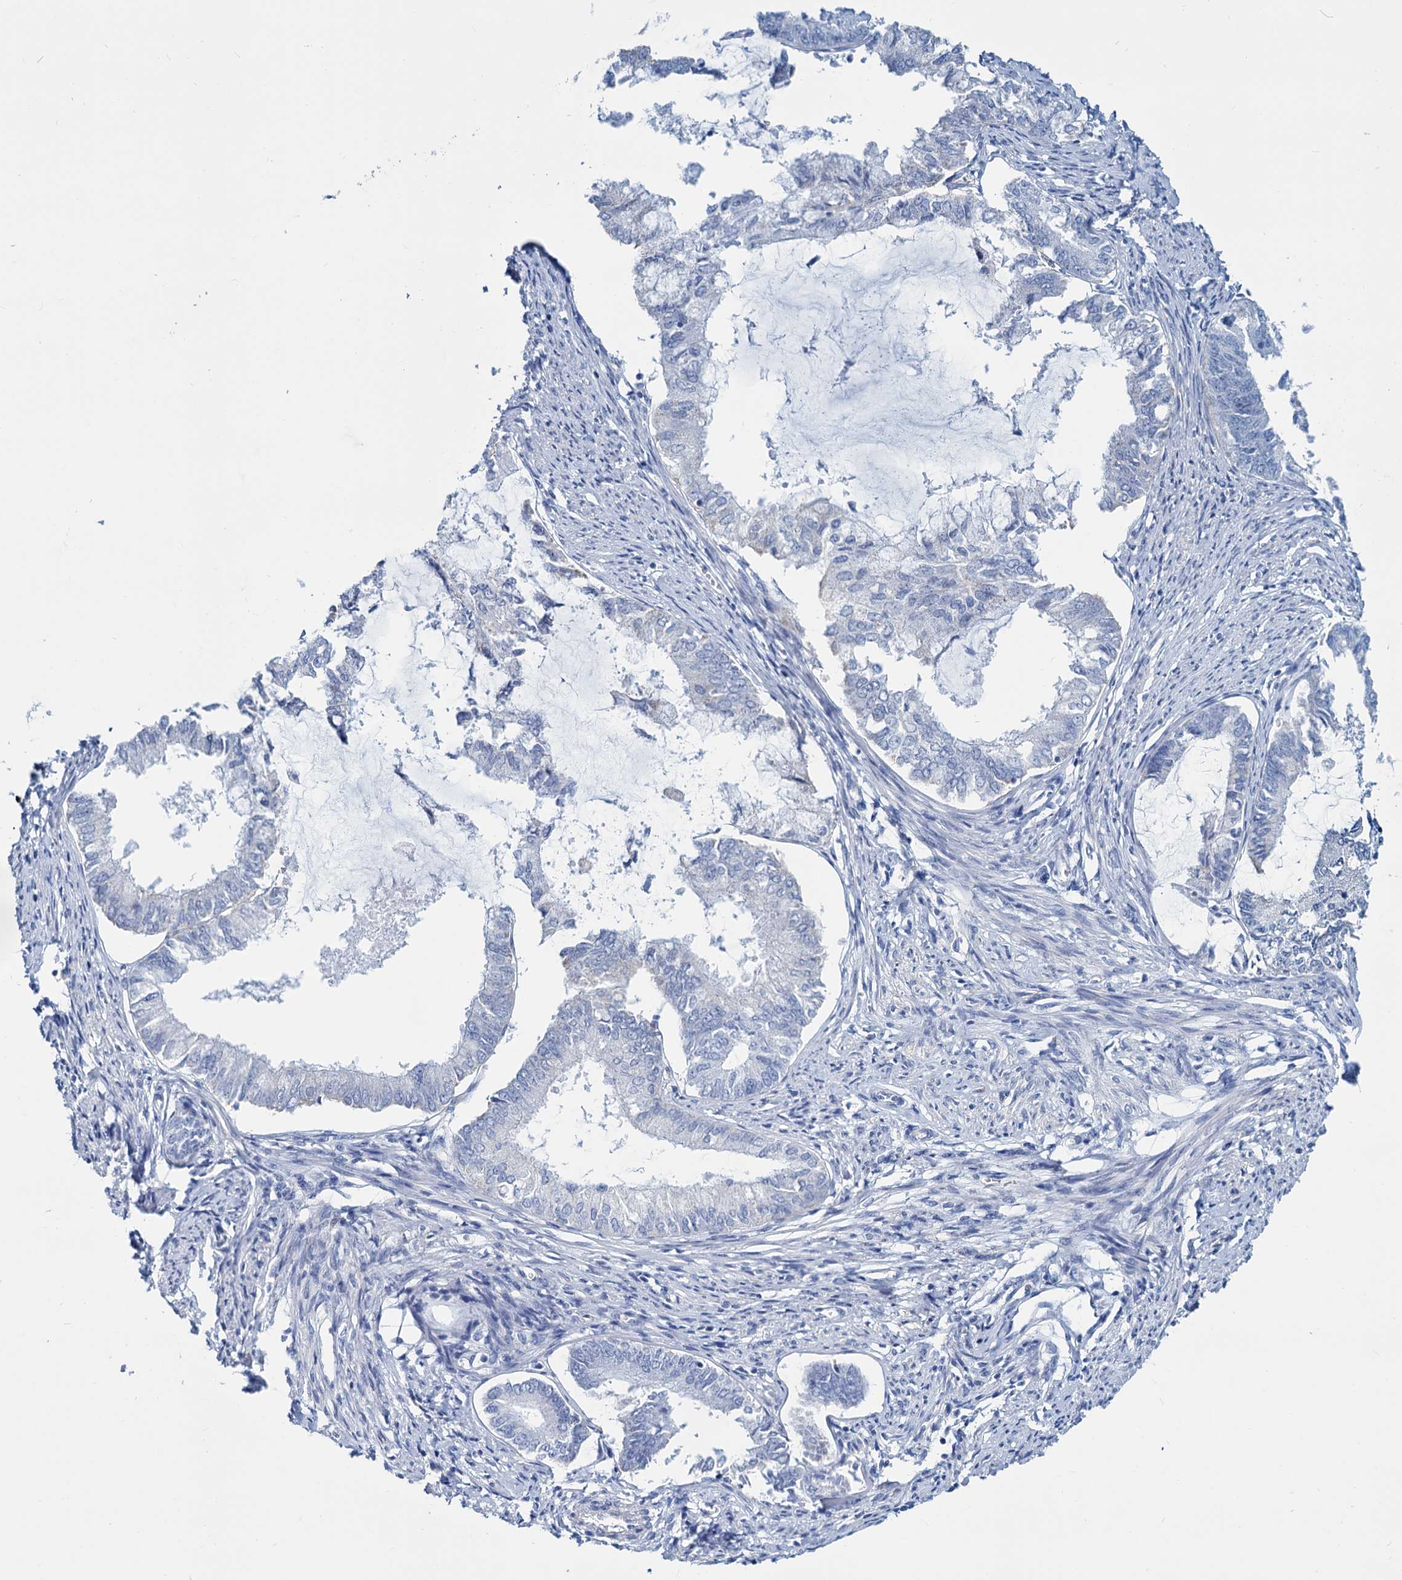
{"staining": {"intensity": "negative", "quantity": "none", "location": "none"}, "tissue": "endometrial cancer", "cell_type": "Tumor cells", "image_type": "cancer", "snomed": [{"axis": "morphology", "description": "Adenocarcinoma, NOS"}, {"axis": "topography", "description": "Endometrium"}], "caption": "Histopathology image shows no significant protein positivity in tumor cells of endometrial adenocarcinoma.", "gene": "SLC1A3", "patient": {"sex": "female", "age": 86}}